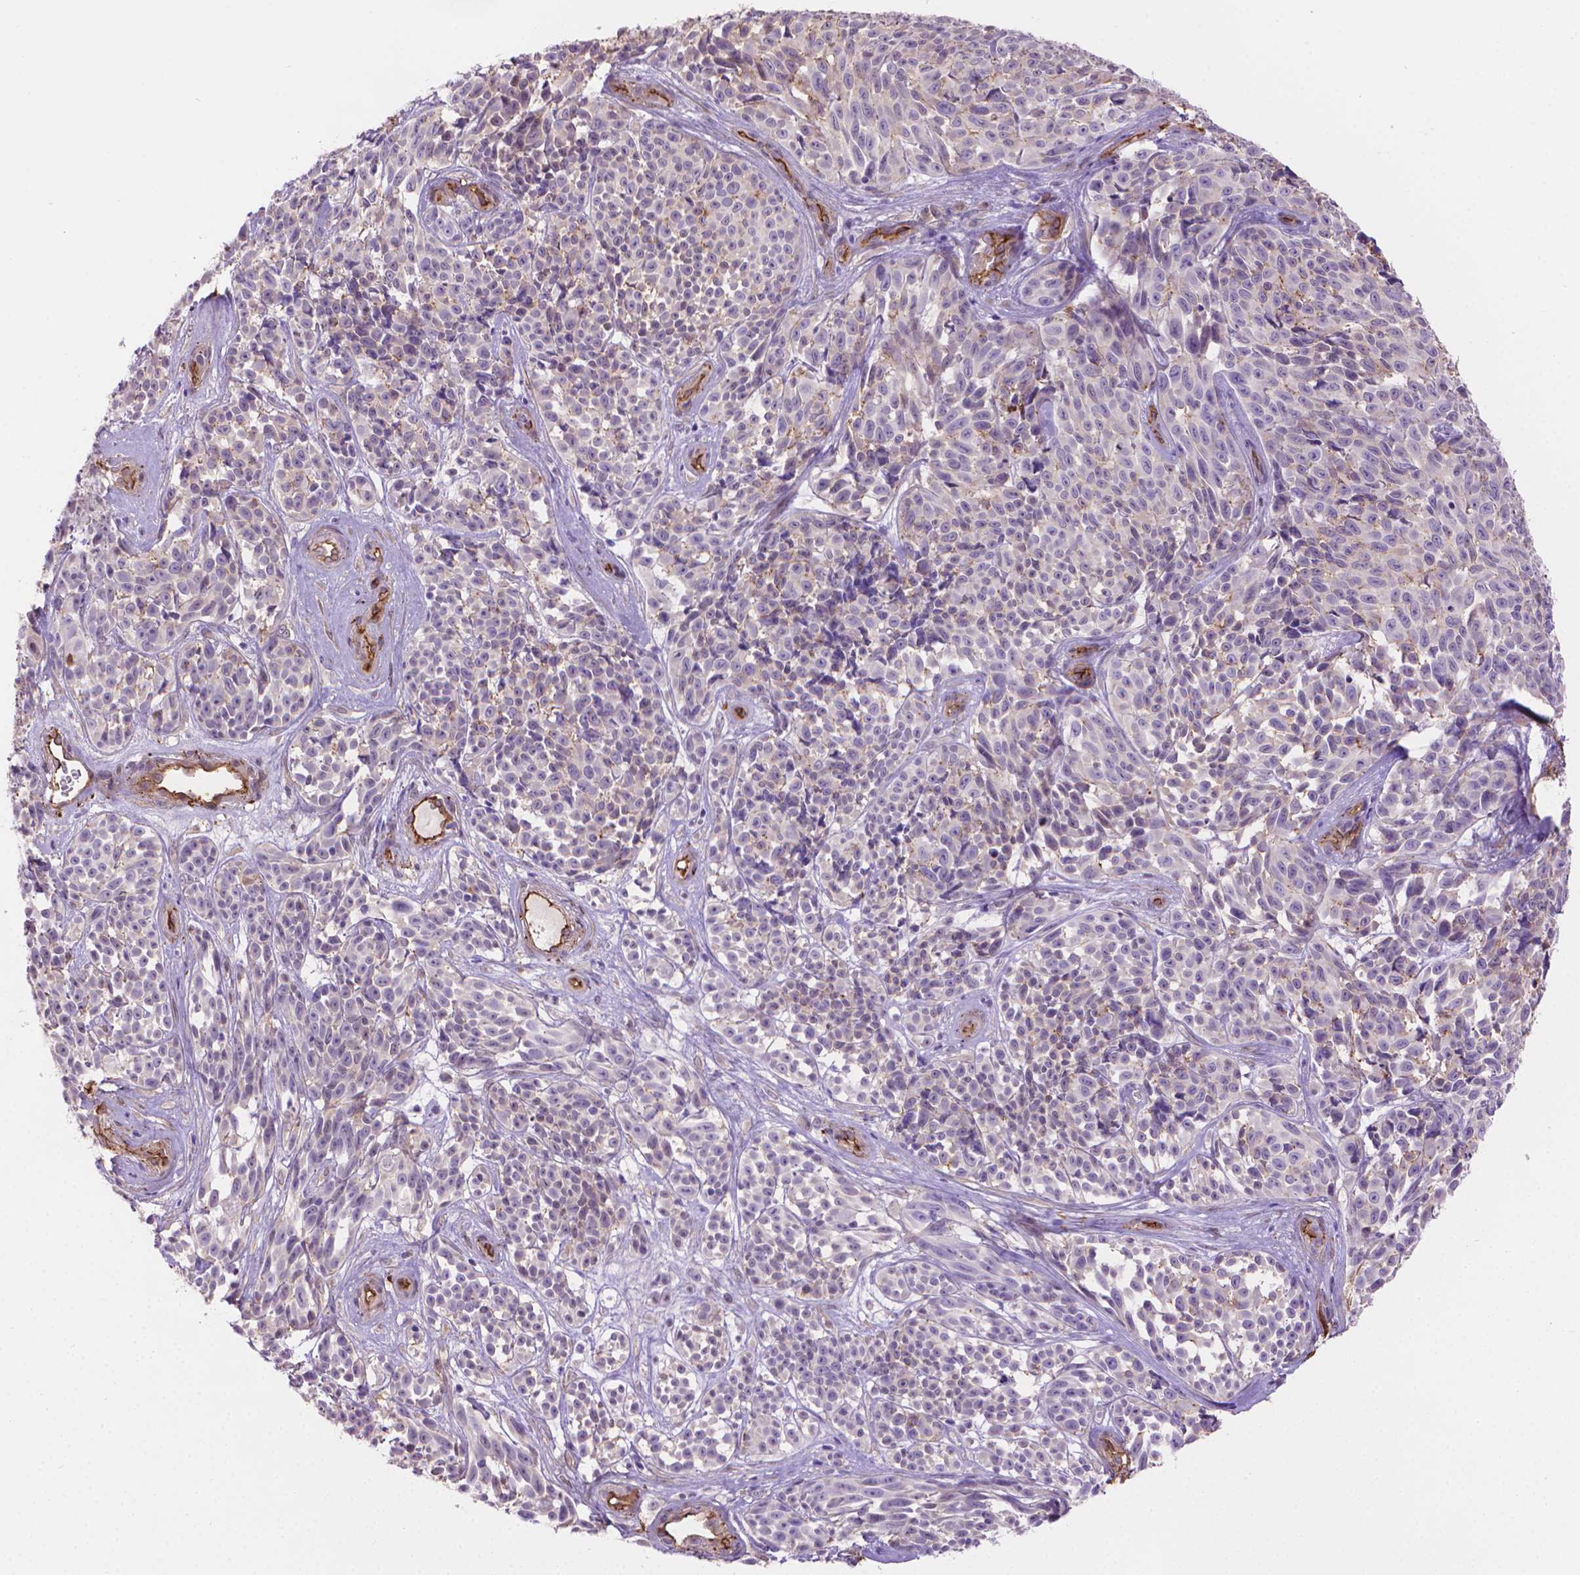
{"staining": {"intensity": "negative", "quantity": "none", "location": "none"}, "tissue": "melanoma", "cell_type": "Tumor cells", "image_type": "cancer", "snomed": [{"axis": "morphology", "description": "Malignant melanoma, NOS"}, {"axis": "topography", "description": "Skin"}], "caption": "Immunohistochemical staining of malignant melanoma shows no significant staining in tumor cells.", "gene": "CLIC4", "patient": {"sex": "female", "age": 88}}